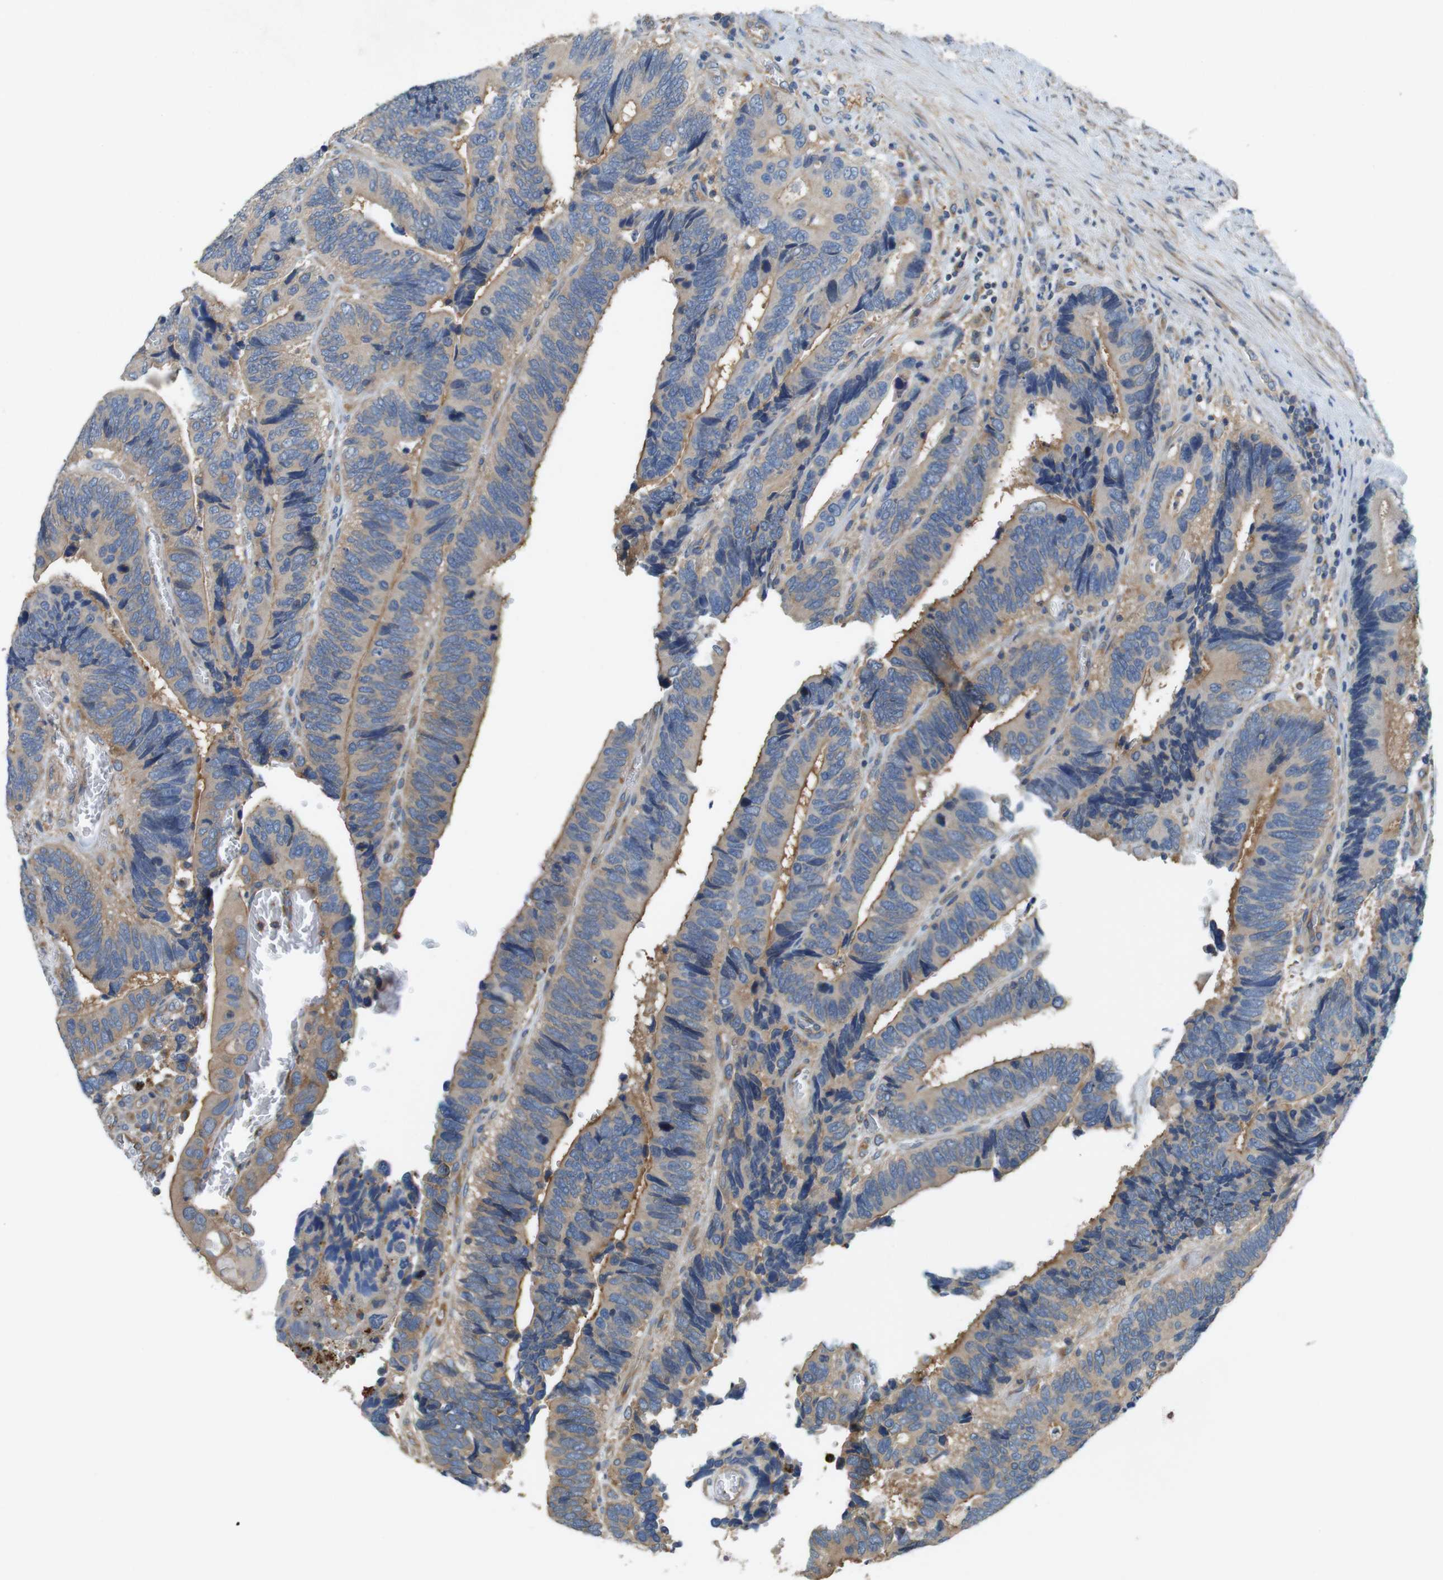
{"staining": {"intensity": "weak", "quantity": ">75%", "location": "cytoplasmic/membranous"}, "tissue": "colorectal cancer", "cell_type": "Tumor cells", "image_type": "cancer", "snomed": [{"axis": "morphology", "description": "Adenocarcinoma, NOS"}, {"axis": "topography", "description": "Colon"}], "caption": "Tumor cells exhibit weak cytoplasmic/membranous expression in approximately >75% of cells in colorectal cancer (adenocarcinoma). (IHC, brightfield microscopy, high magnification).", "gene": "DCTN1", "patient": {"sex": "male", "age": 72}}